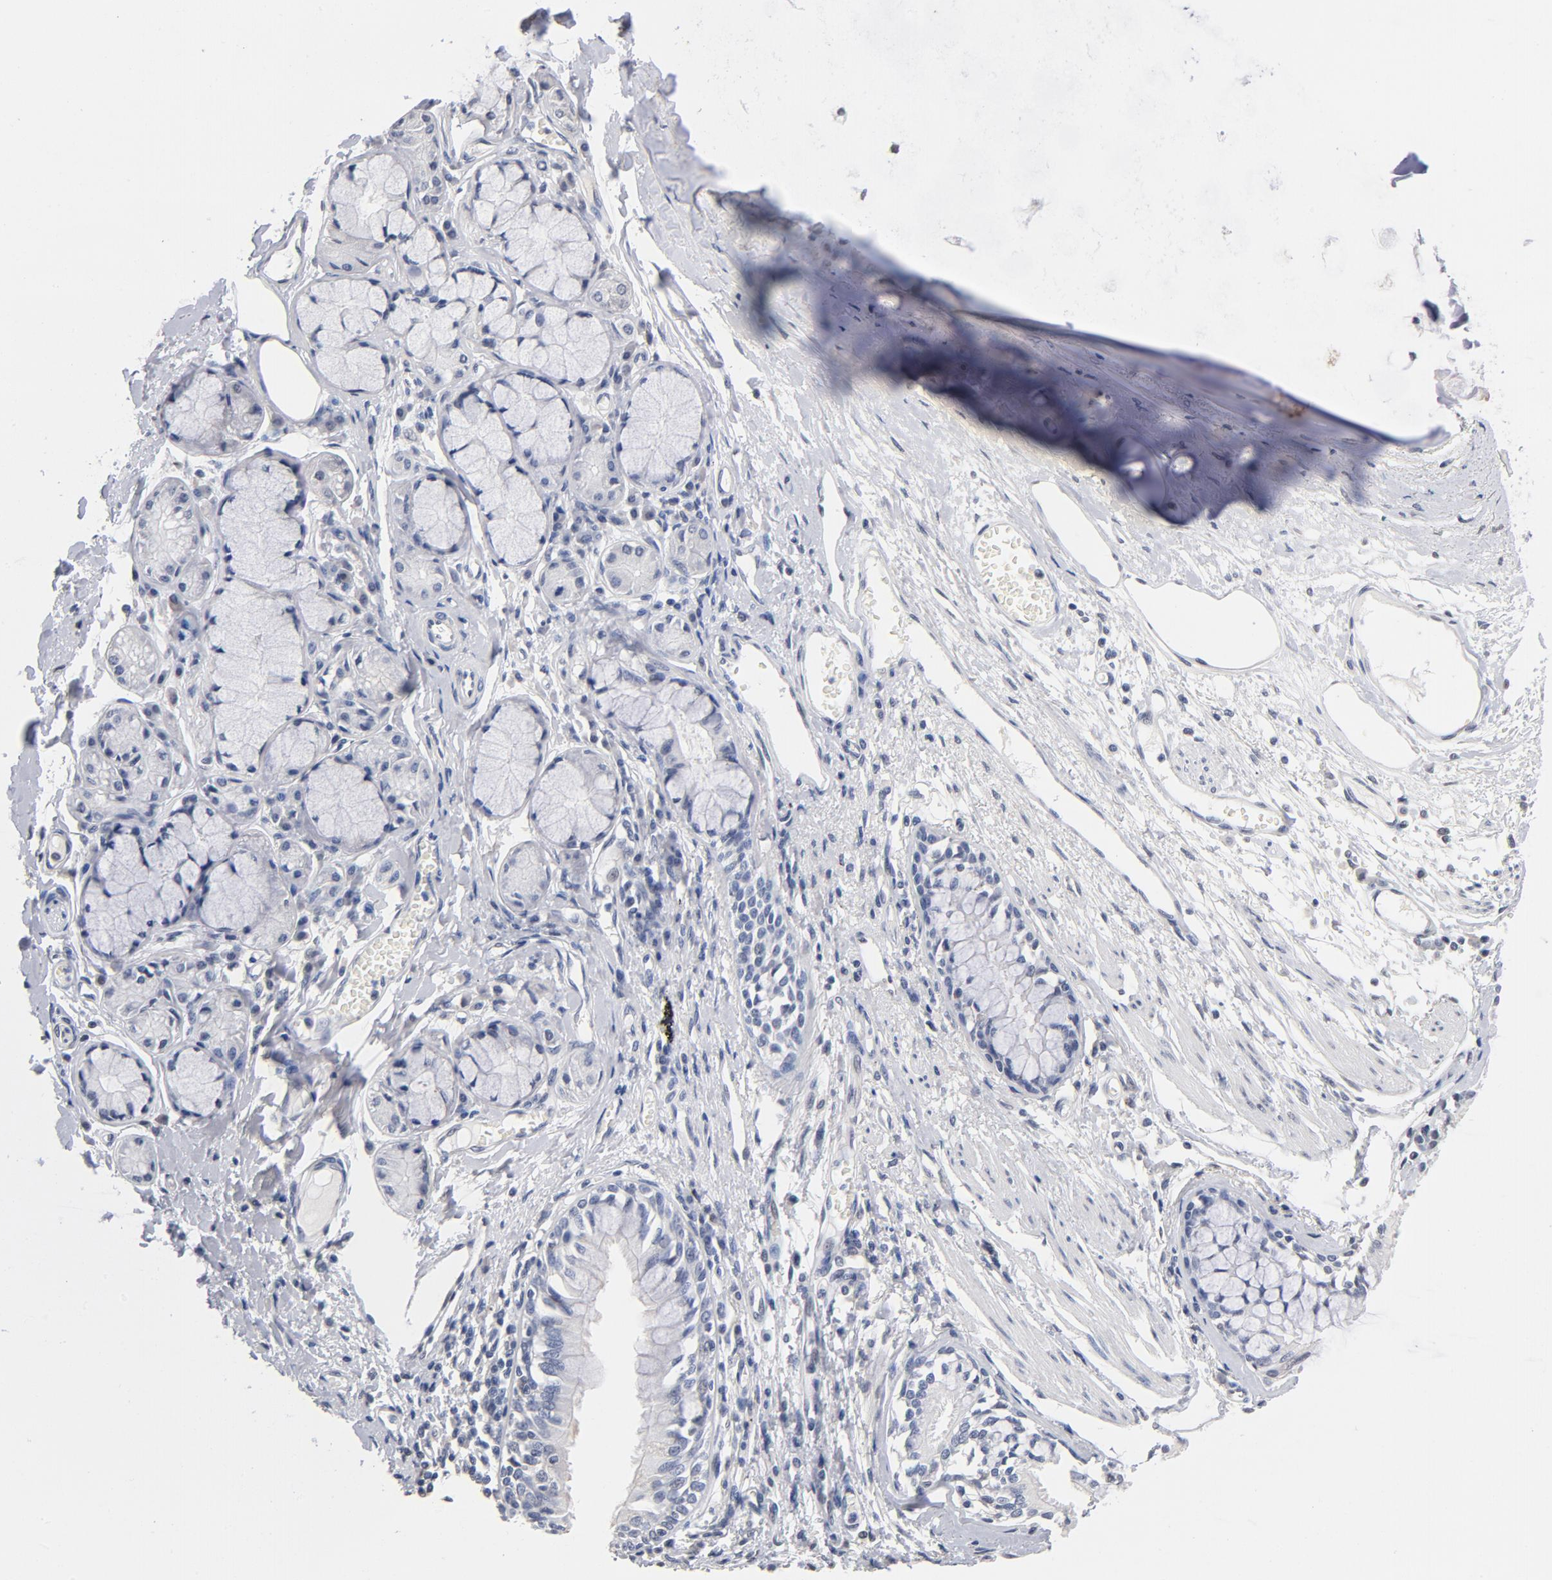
{"staining": {"intensity": "weak", "quantity": "<25%", "location": "nuclear"}, "tissue": "bronchus", "cell_type": "Respiratory epithelial cells", "image_type": "normal", "snomed": [{"axis": "morphology", "description": "Normal tissue, NOS"}, {"axis": "topography", "description": "Bronchus"}, {"axis": "topography", "description": "Lung"}], "caption": "An image of bronchus stained for a protein exhibits no brown staining in respiratory epithelial cells. (Stains: DAB (3,3'-diaminobenzidine) immunohistochemistry with hematoxylin counter stain, Microscopy: brightfield microscopy at high magnification).", "gene": "RBM3", "patient": {"sex": "female", "age": 56}}